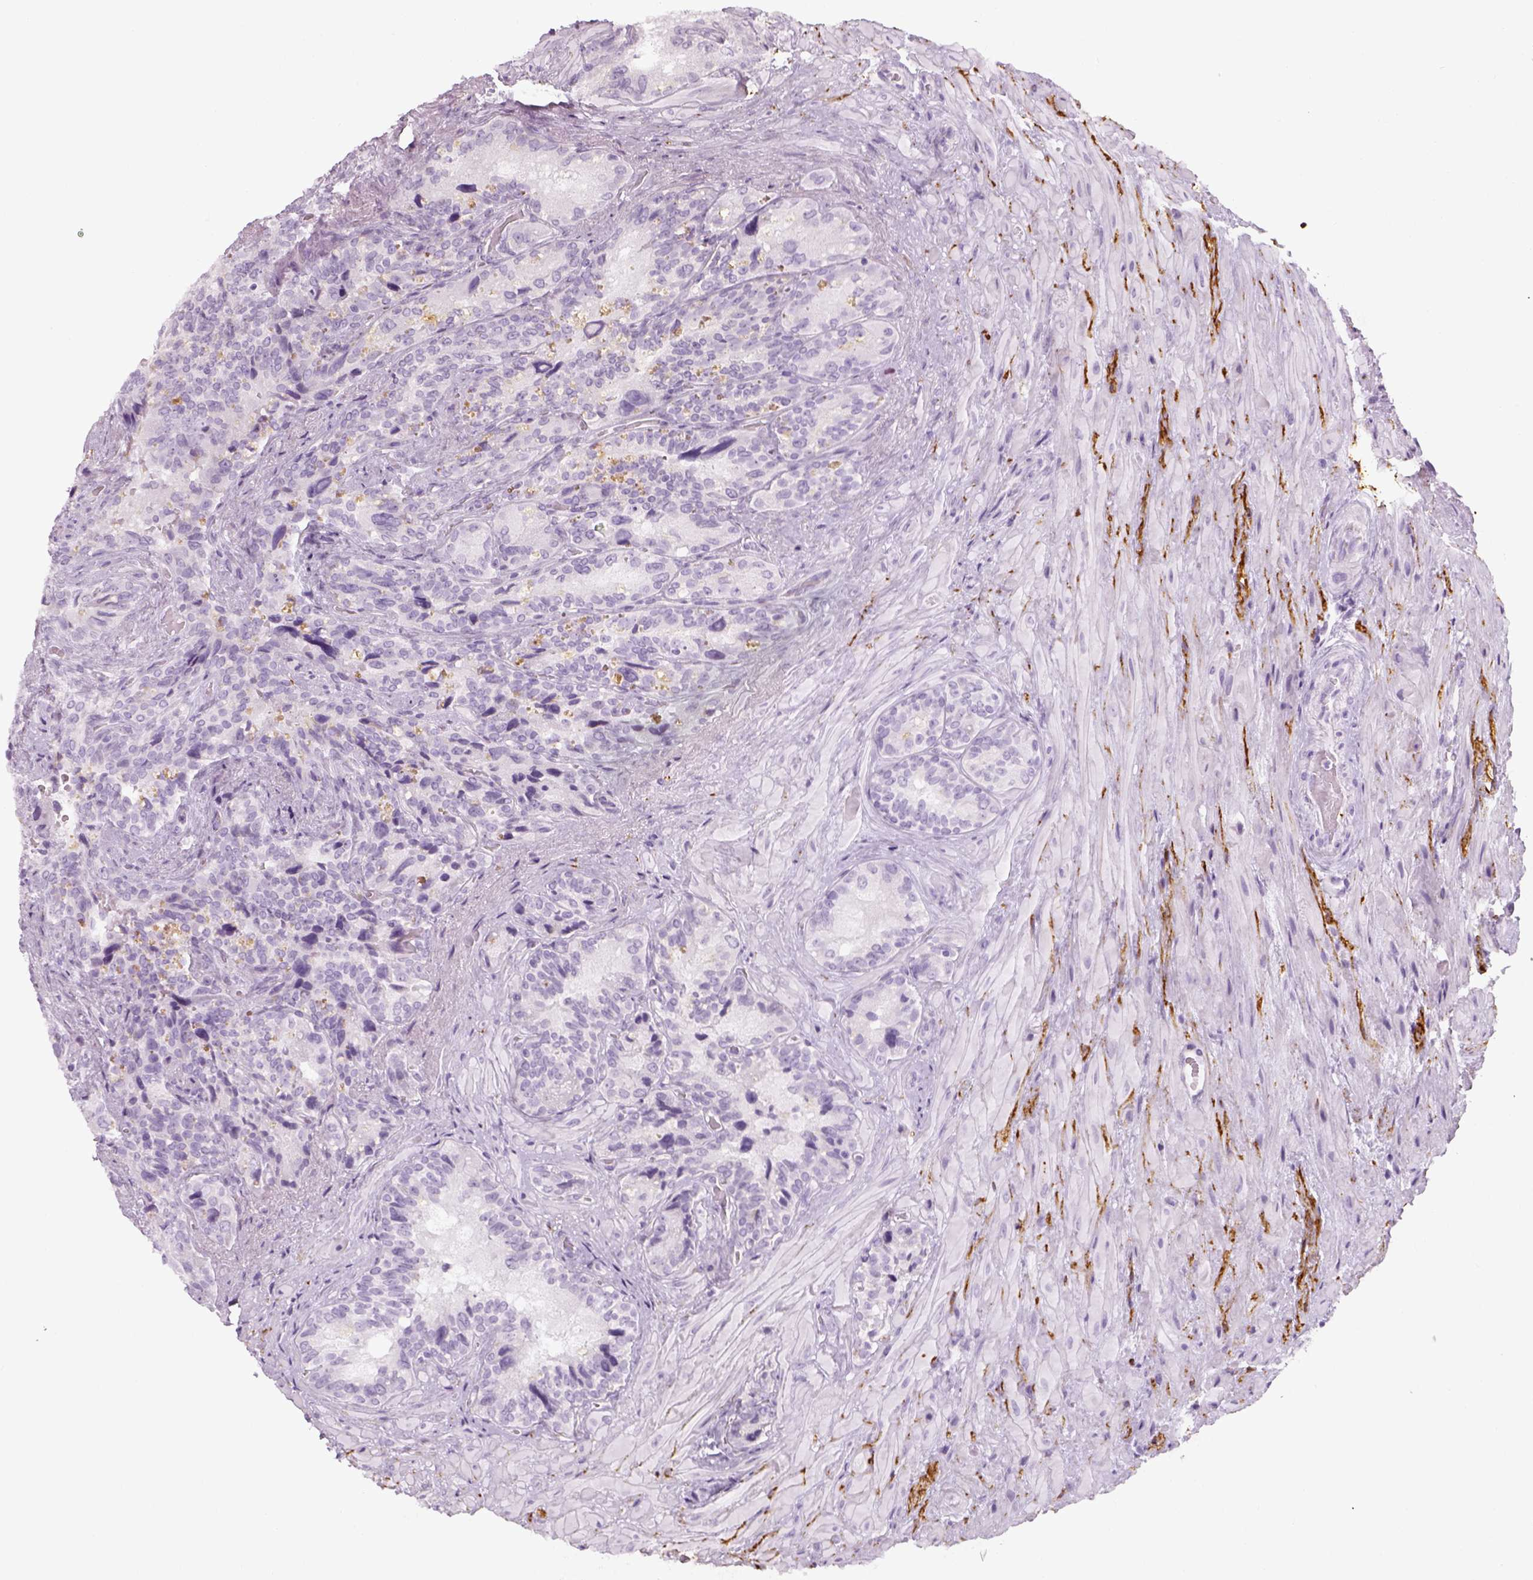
{"staining": {"intensity": "negative", "quantity": "none", "location": "none"}, "tissue": "seminal vesicle", "cell_type": "Glandular cells", "image_type": "normal", "snomed": [{"axis": "morphology", "description": "Normal tissue, NOS"}, {"axis": "topography", "description": "Seminal veicle"}], "caption": "This is an immunohistochemistry micrograph of normal seminal vesicle. There is no expression in glandular cells.", "gene": "TH", "patient": {"sex": "male", "age": 69}}